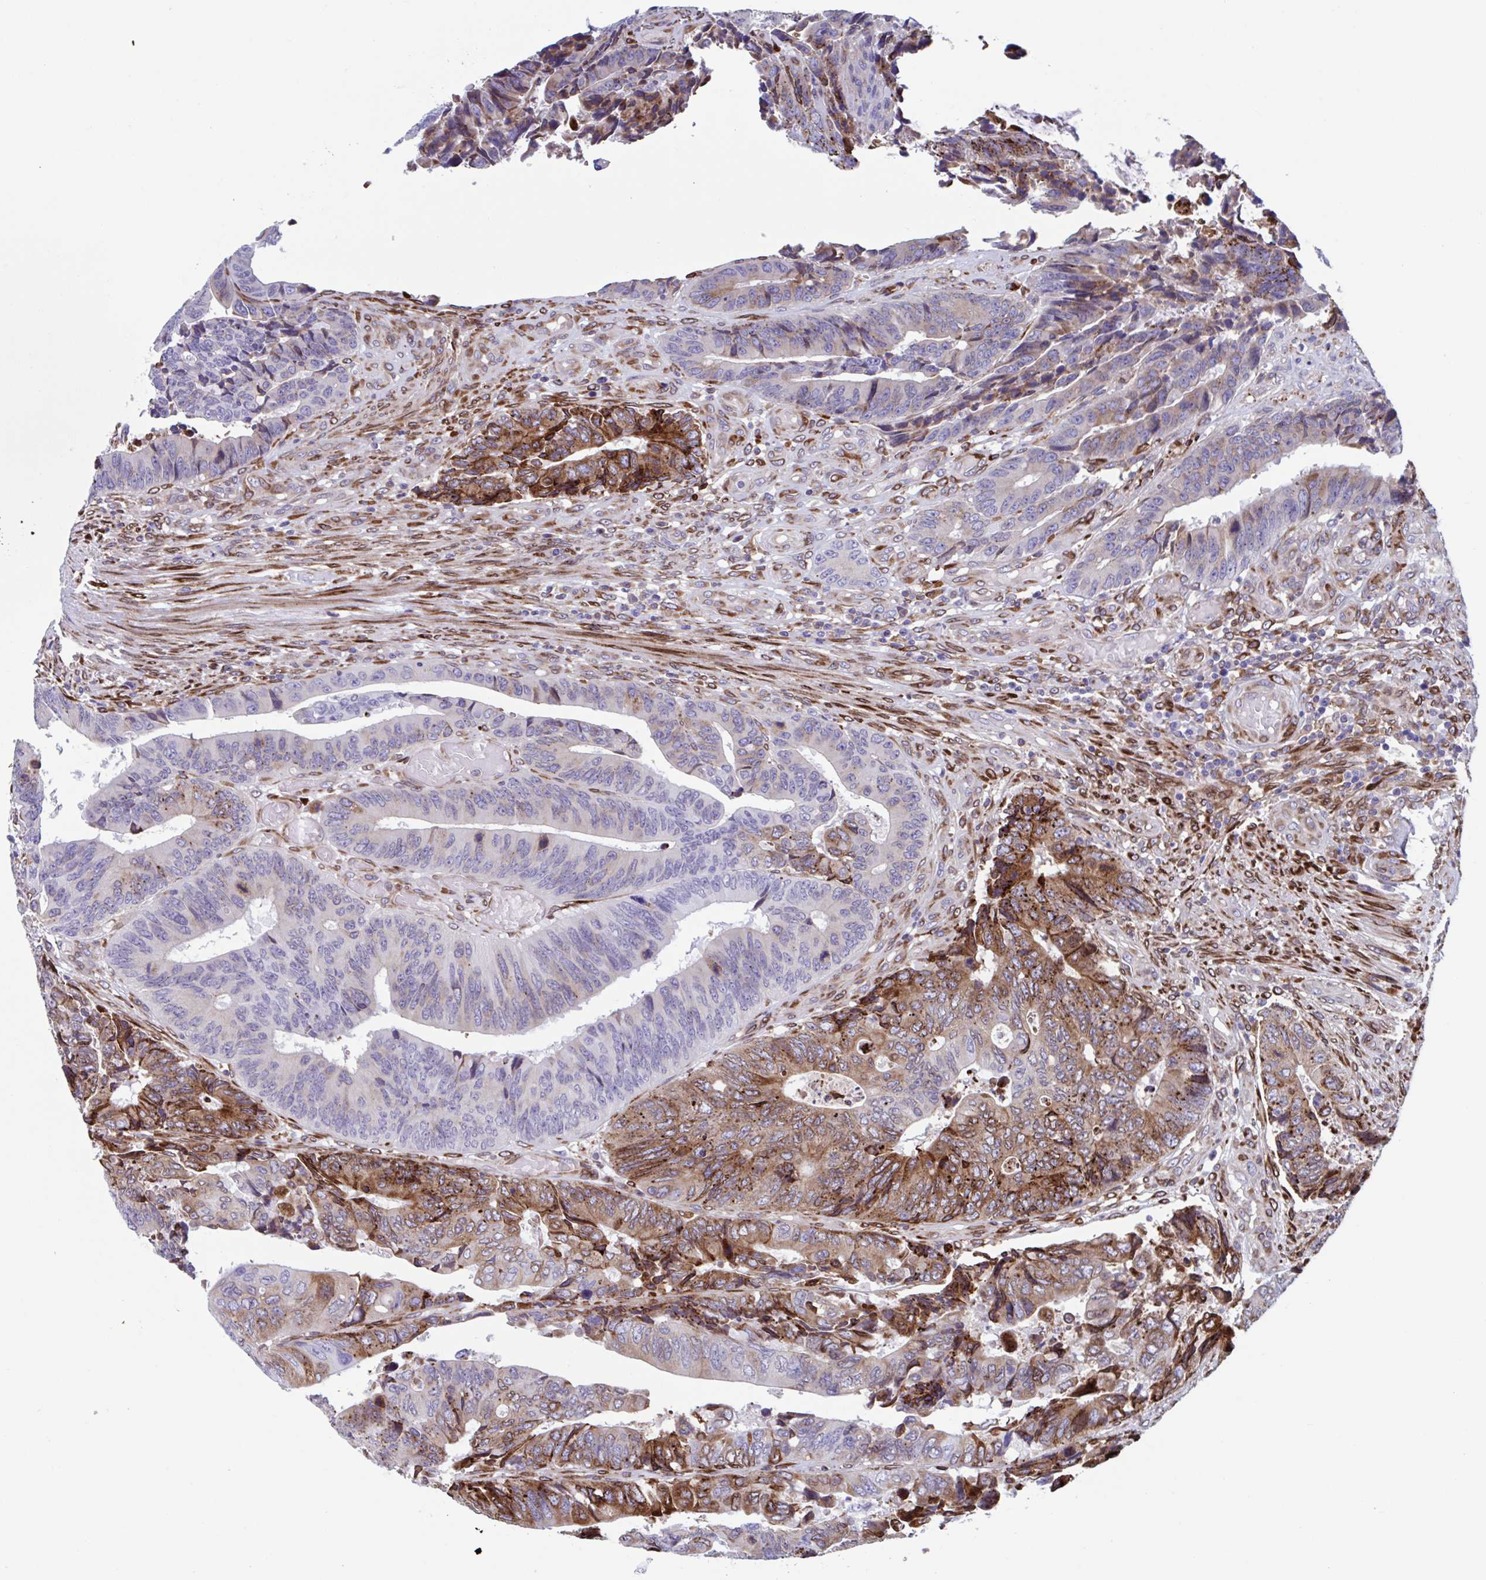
{"staining": {"intensity": "moderate", "quantity": "25%-75%", "location": "cytoplasmic/membranous"}, "tissue": "colorectal cancer", "cell_type": "Tumor cells", "image_type": "cancer", "snomed": [{"axis": "morphology", "description": "Adenocarcinoma, NOS"}, {"axis": "topography", "description": "Colon"}], "caption": "Immunohistochemical staining of human colorectal cancer demonstrates medium levels of moderate cytoplasmic/membranous staining in about 25%-75% of tumor cells.", "gene": "RFK", "patient": {"sex": "male", "age": 87}}